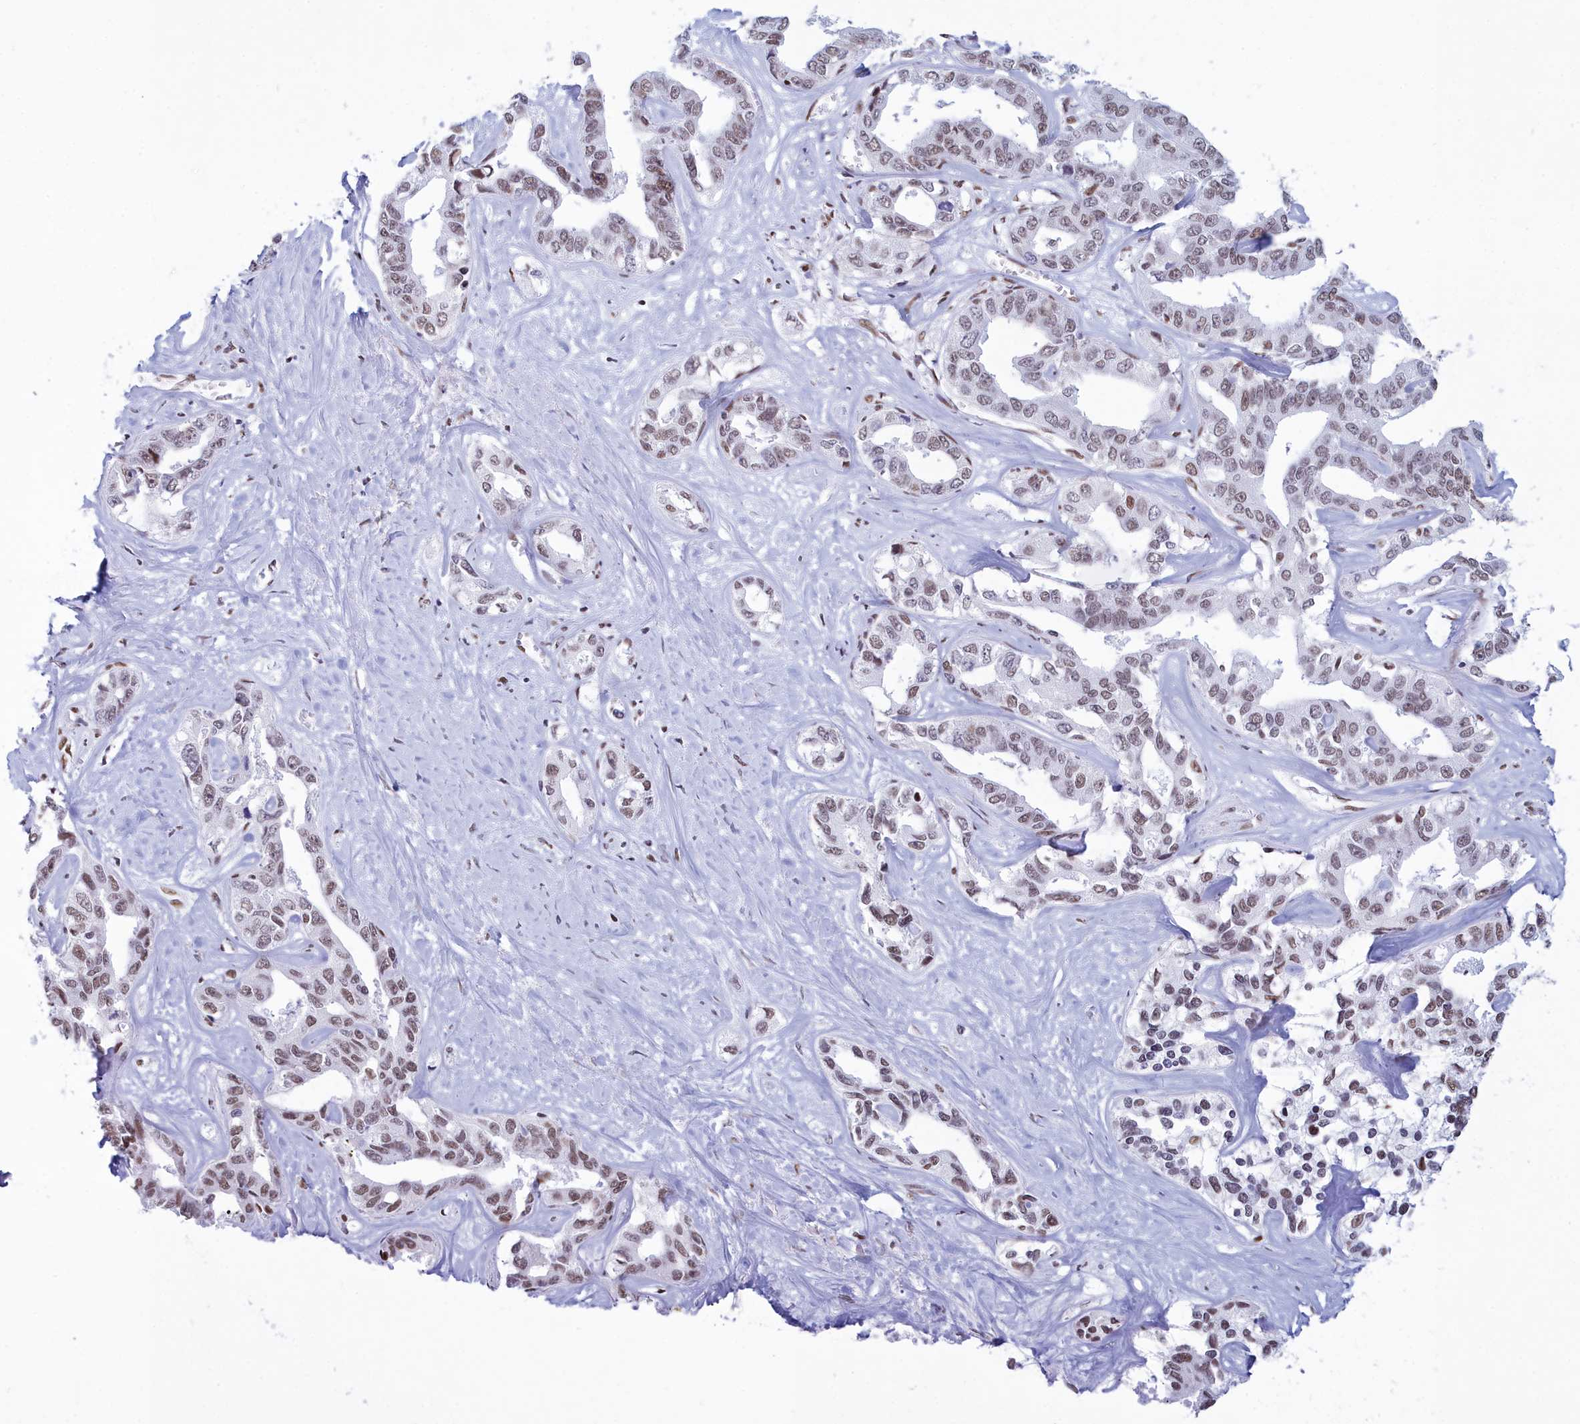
{"staining": {"intensity": "moderate", "quantity": ">75%", "location": "nuclear"}, "tissue": "liver cancer", "cell_type": "Tumor cells", "image_type": "cancer", "snomed": [{"axis": "morphology", "description": "Cholangiocarcinoma"}, {"axis": "topography", "description": "Liver"}], "caption": "Liver cancer was stained to show a protein in brown. There is medium levels of moderate nuclear staining in about >75% of tumor cells.", "gene": "CDC26", "patient": {"sex": "male", "age": 59}}